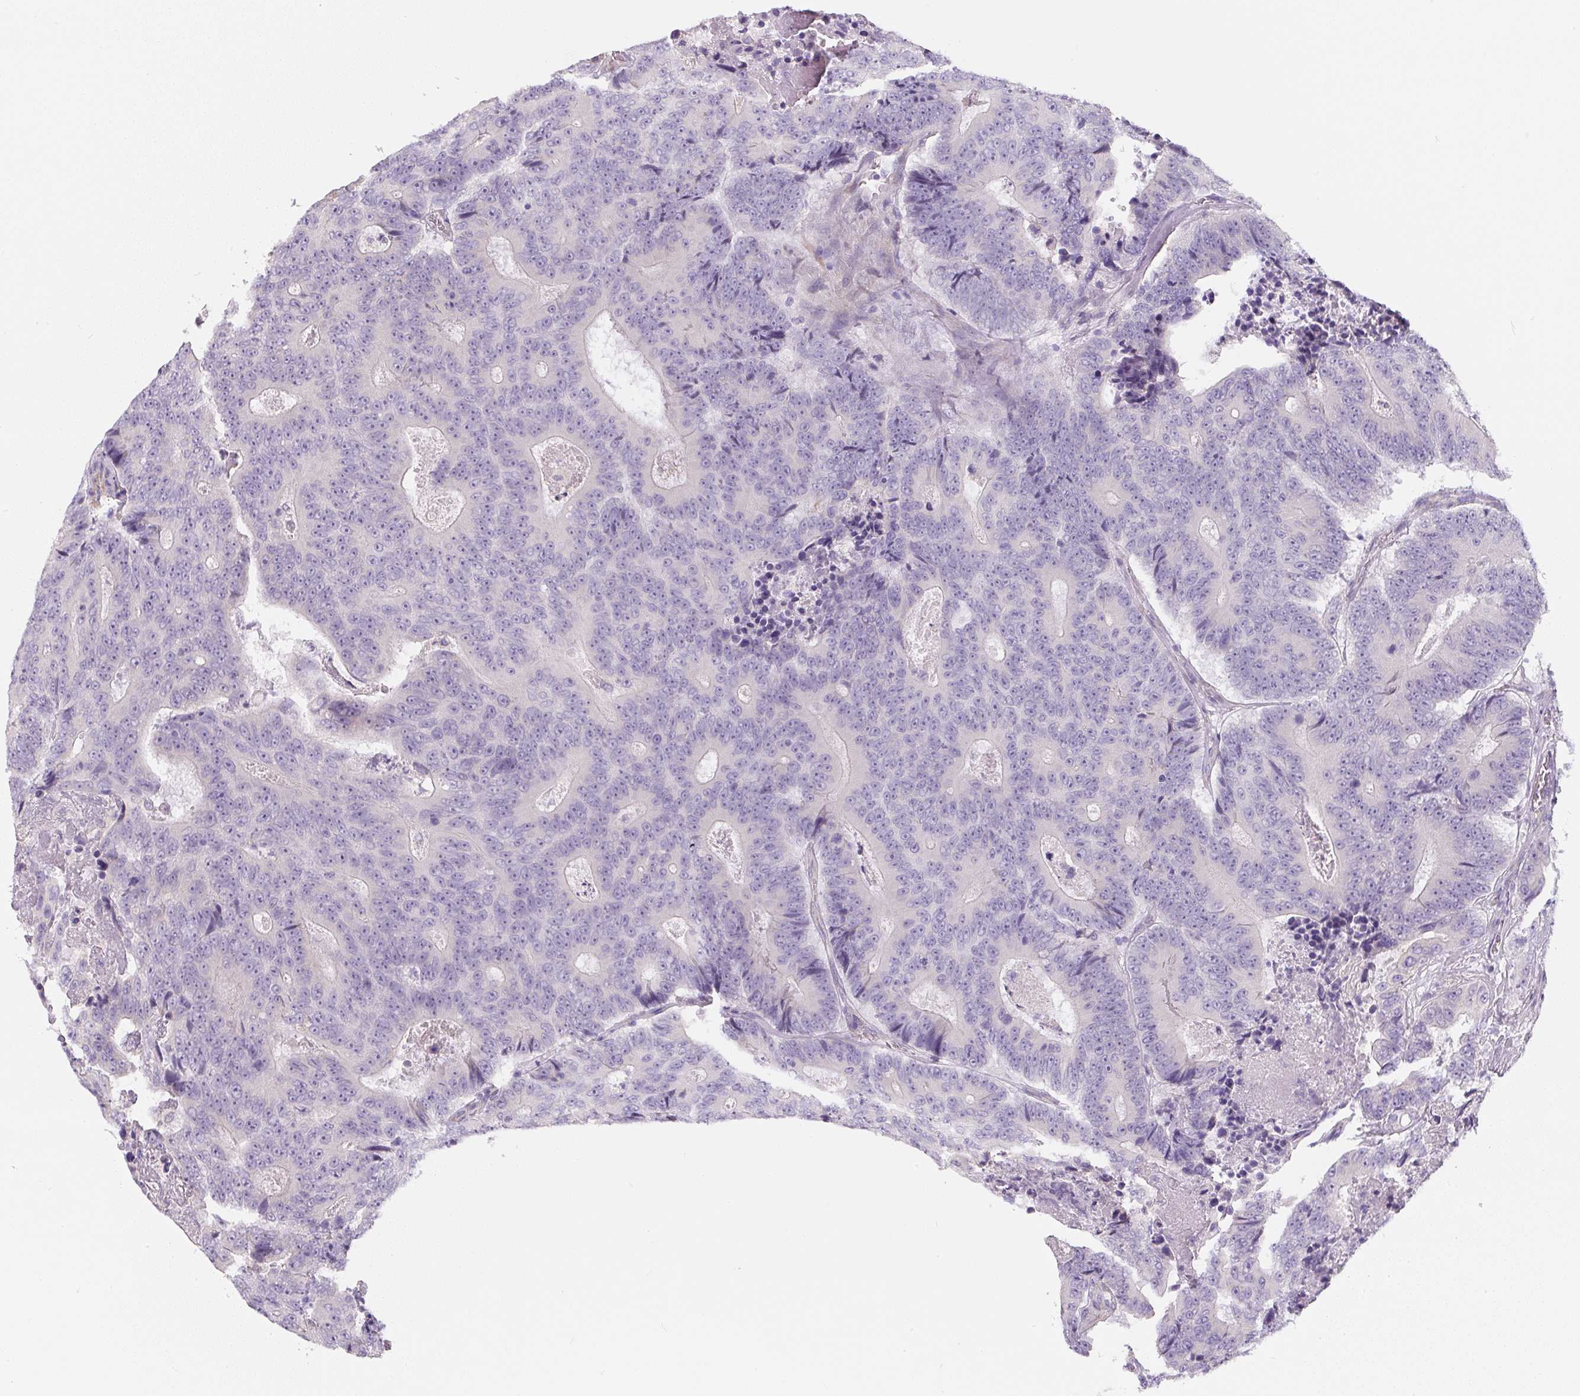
{"staining": {"intensity": "negative", "quantity": "none", "location": "none"}, "tissue": "colorectal cancer", "cell_type": "Tumor cells", "image_type": "cancer", "snomed": [{"axis": "morphology", "description": "Adenocarcinoma, NOS"}, {"axis": "topography", "description": "Colon"}], "caption": "The micrograph exhibits no significant positivity in tumor cells of colorectal cancer.", "gene": "PWWP3B", "patient": {"sex": "male", "age": 83}}